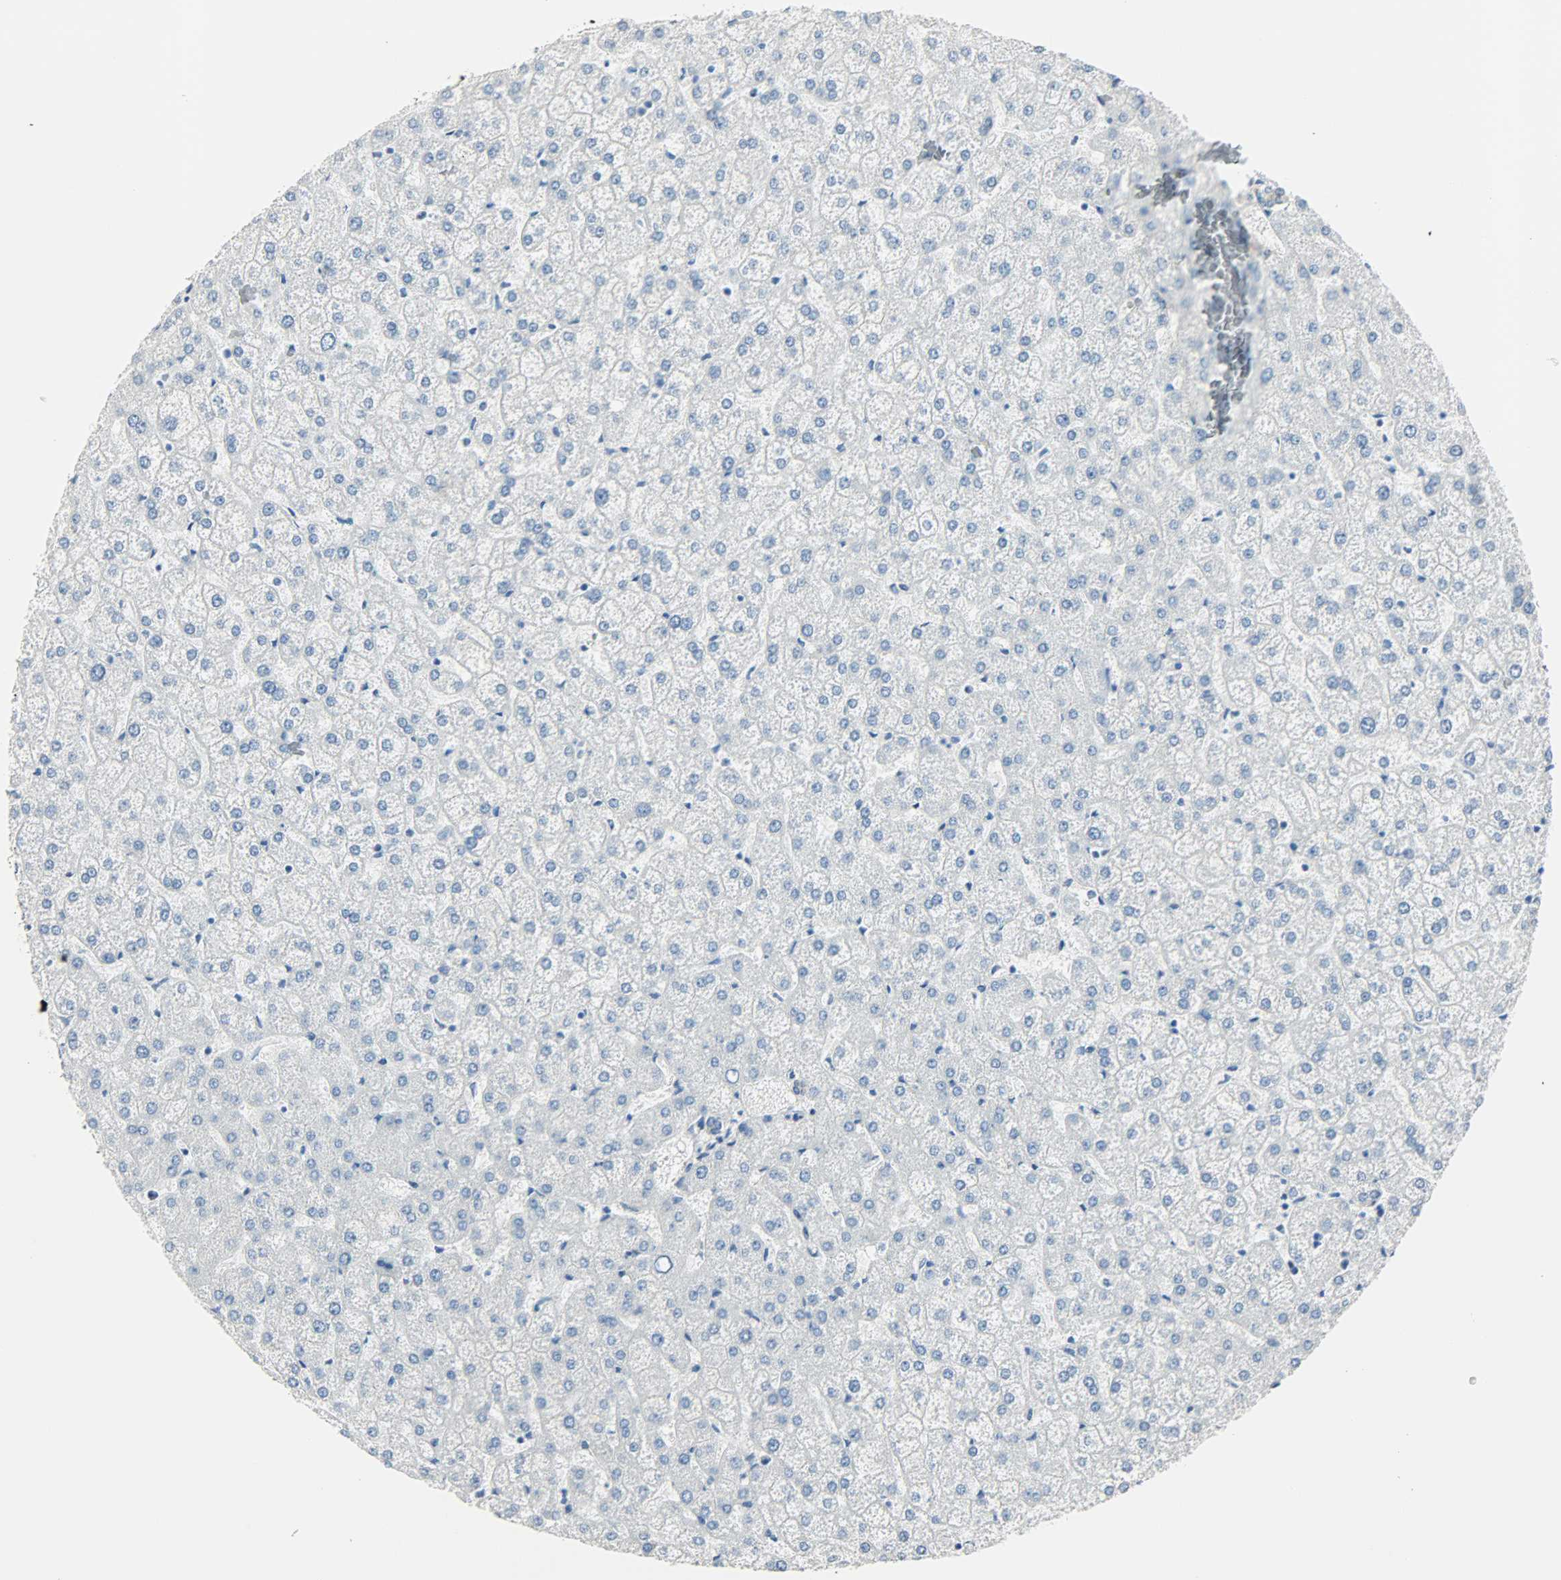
{"staining": {"intensity": "moderate", "quantity": ">75%", "location": "cytoplasmic/membranous"}, "tissue": "liver", "cell_type": "Cholangiocytes", "image_type": "normal", "snomed": [{"axis": "morphology", "description": "Normal tissue, NOS"}, {"axis": "topography", "description": "Liver"}], "caption": "The image exhibits immunohistochemical staining of benign liver. There is moderate cytoplasmic/membranous expression is present in approximately >75% of cholangiocytes.", "gene": "PKD2", "patient": {"sex": "female", "age": 32}}